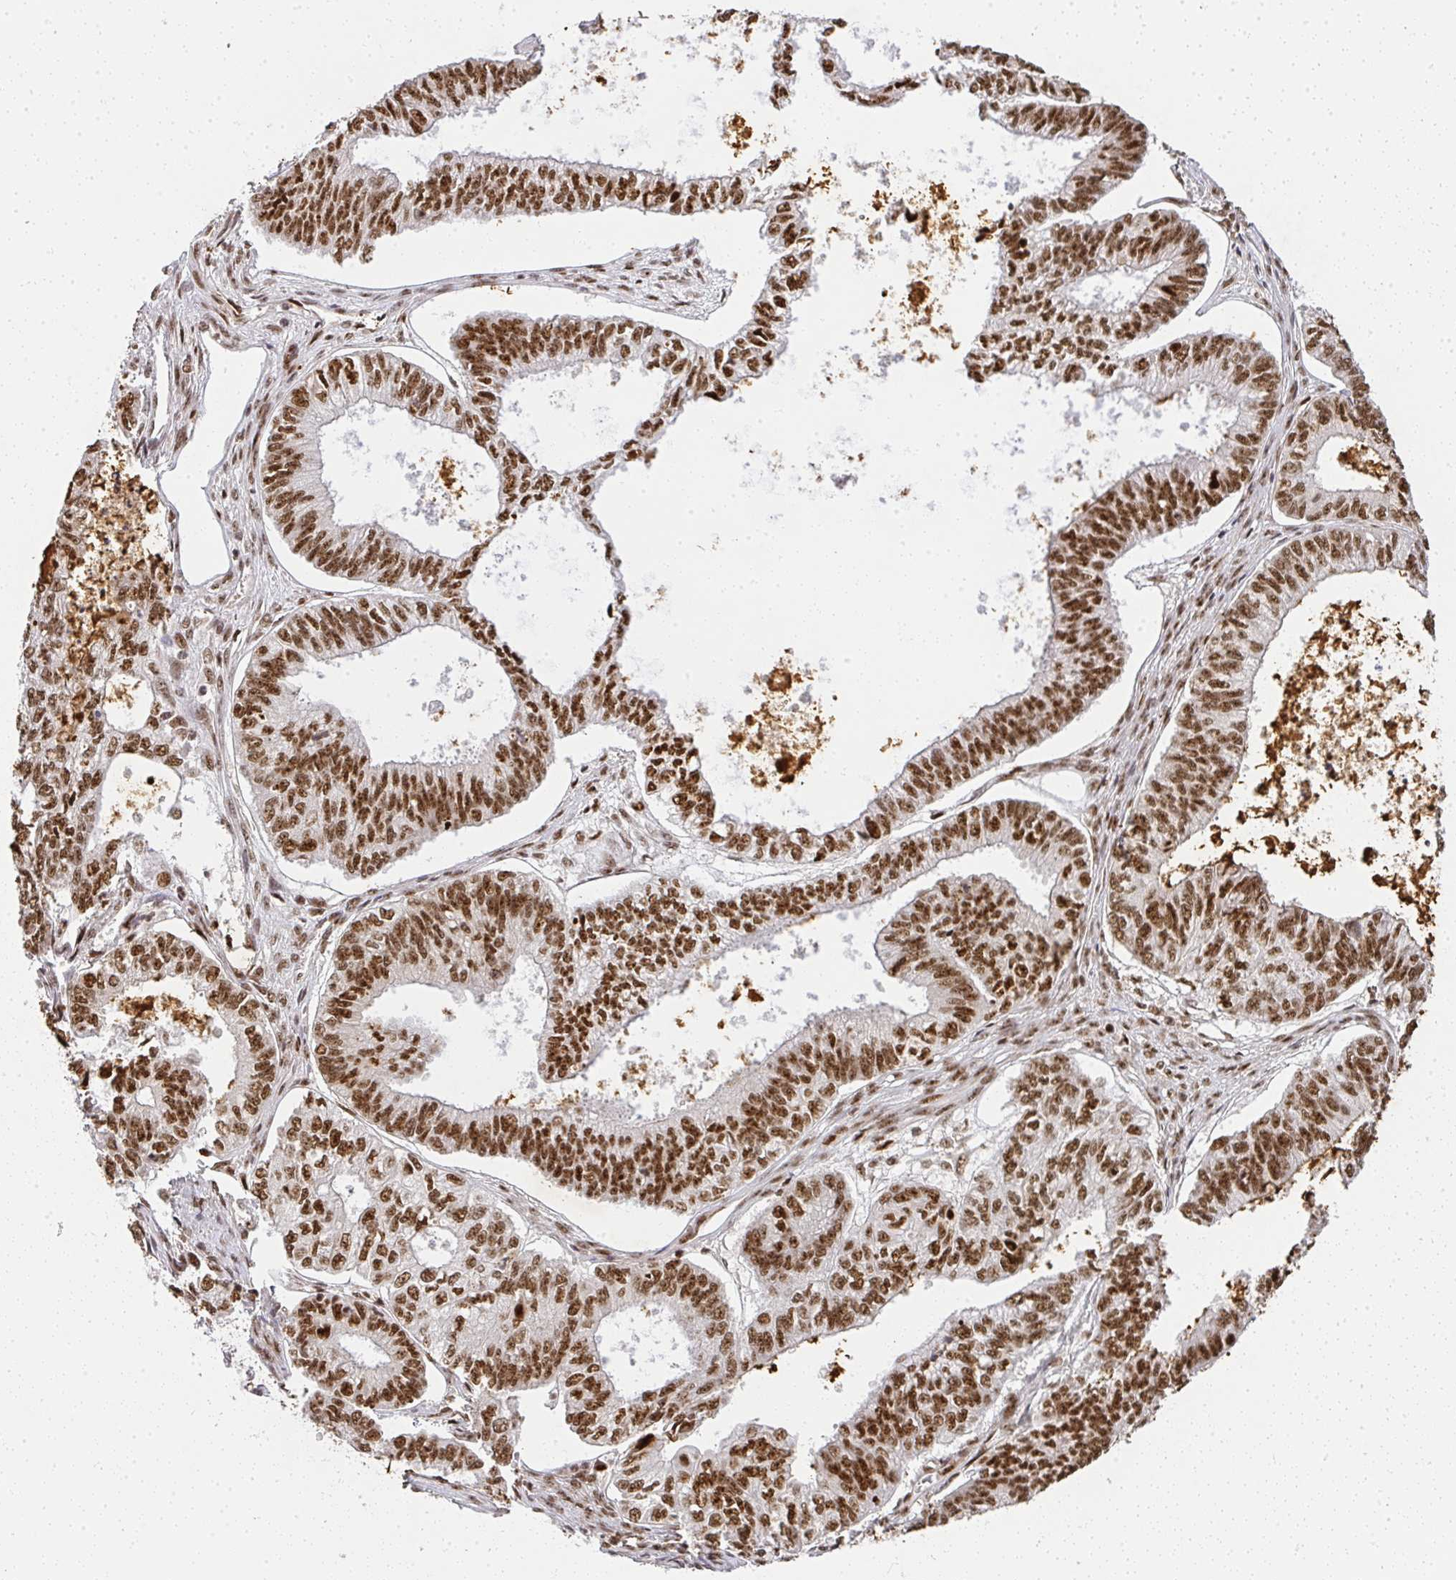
{"staining": {"intensity": "strong", "quantity": ">75%", "location": "nuclear"}, "tissue": "ovarian cancer", "cell_type": "Tumor cells", "image_type": "cancer", "snomed": [{"axis": "morphology", "description": "Carcinoma, endometroid"}, {"axis": "topography", "description": "Ovary"}], "caption": "A brown stain shows strong nuclear positivity of a protein in human ovarian cancer tumor cells.", "gene": "U2AF1", "patient": {"sex": "female", "age": 64}}